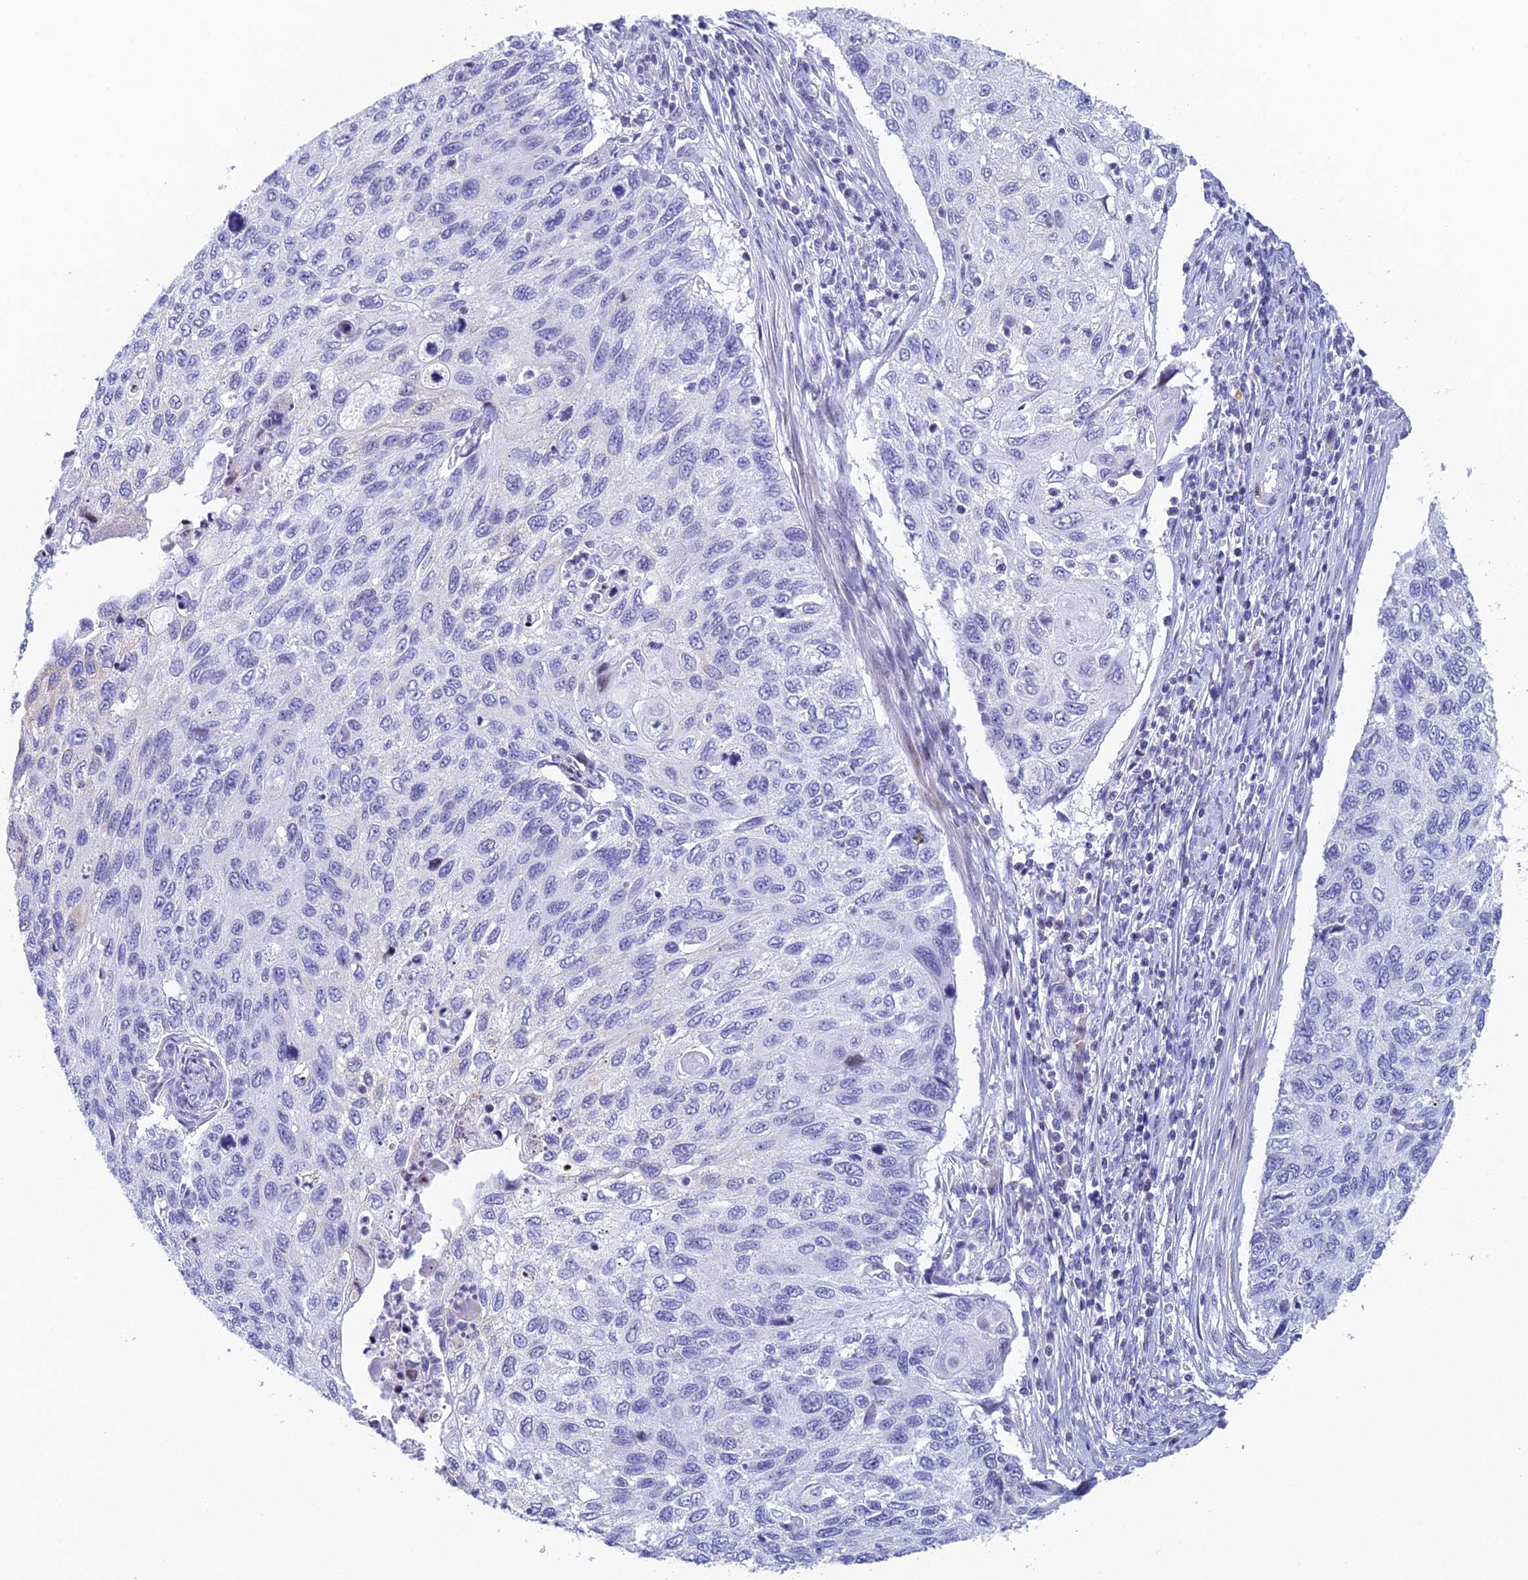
{"staining": {"intensity": "negative", "quantity": "none", "location": "none"}, "tissue": "cervical cancer", "cell_type": "Tumor cells", "image_type": "cancer", "snomed": [{"axis": "morphology", "description": "Squamous cell carcinoma, NOS"}, {"axis": "topography", "description": "Cervix"}], "caption": "There is no significant expression in tumor cells of cervical squamous cell carcinoma. The staining was performed using DAB to visualize the protein expression in brown, while the nuclei were stained in blue with hematoxylin (Magnification: 20x).", "gene": "REXO5", "patient": {"sex": "female", "age": 70}}